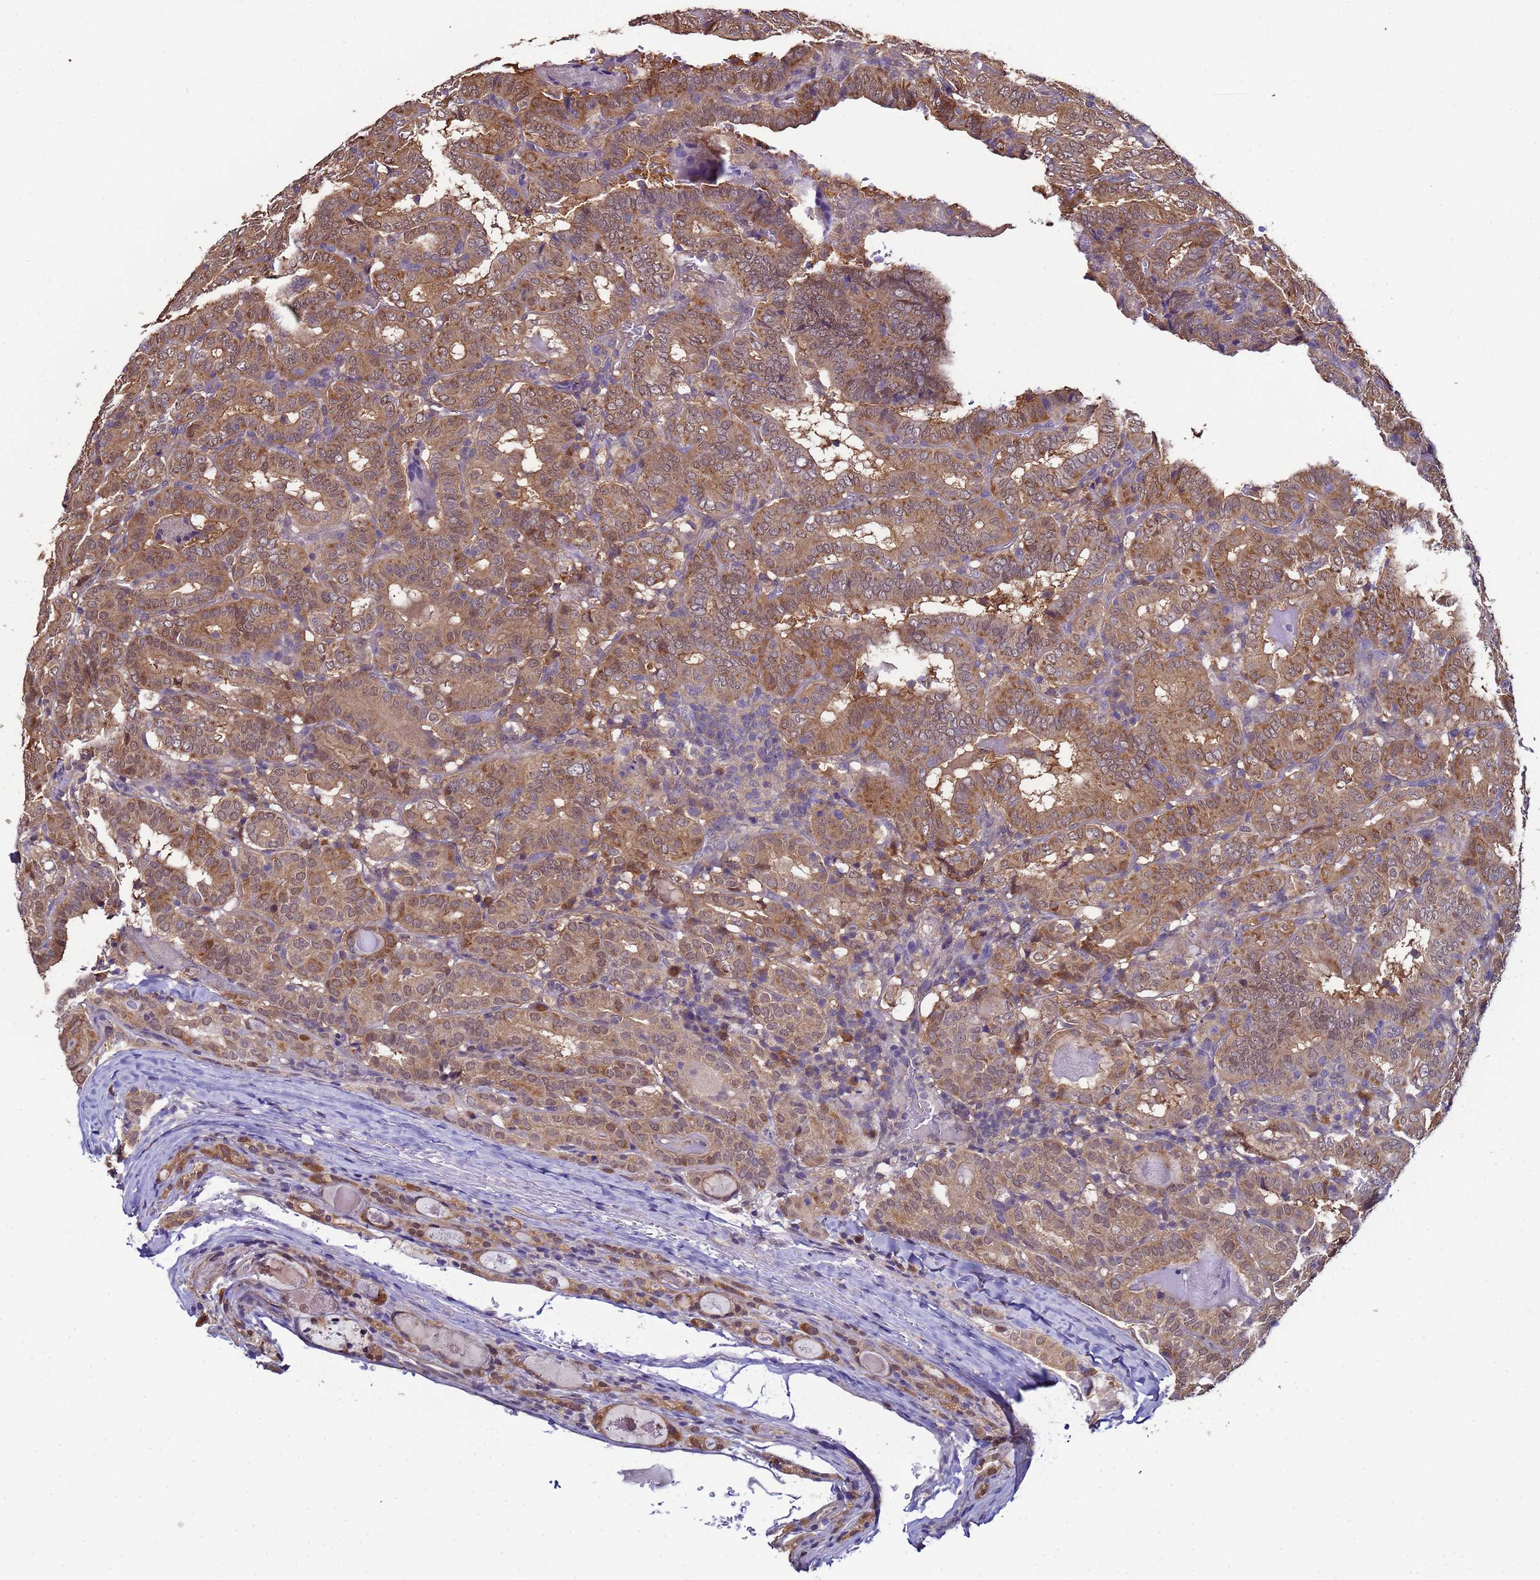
{"staining": {"intensity": "moderate", "quantity": ">75%", "location": "cytoplasmic/membranous"}, "tissue": "thyroid cancer", "cell_type": "Tumor cells", "image_type": "cancer", "snomed": [{"axis": "morphology", "description": "Papillary adenocarcinoma, NOS"}, {"axis": "topography", "description": "Thyroid gland"}], "caption": "Immunohistochemistry (IHC) (DAB) staining of thyroid cancer (papillary adenocarcinoma) exhibits moderate cytoplasmic/membranous protein expression in approximately >75% of tumor cells. The protein is stained brown, and the nuclei are stained in blue (DAB (3,3'-diaminobenzidine) IHC with brightfield microscopy, high magnification).", "gene": "NAXE", "patient": {"sex": "female", "age": 72}}